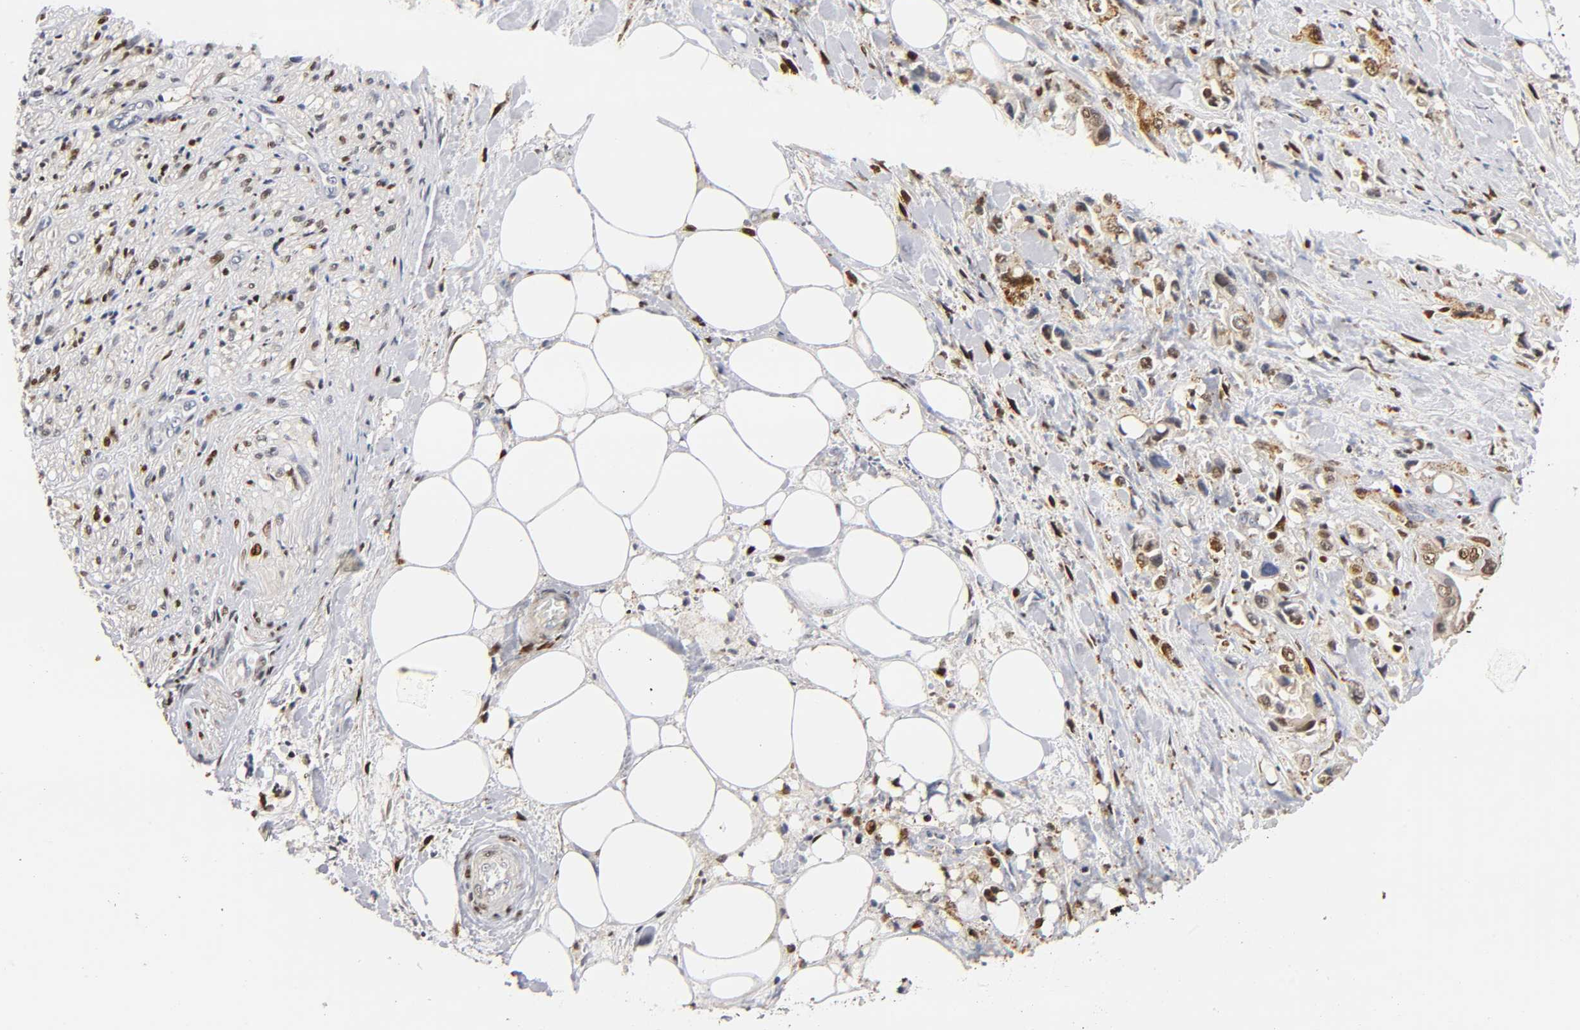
{"staining": {"intensity": "weak", "quantity": "25%-75%", "location": "nuclear"}, "tissue": "pancreatic cancer", "cell_type": "Tumor cells", "image_type": "cancer", "snomed": [{"axis": "morphology", "description": "Adenocarcinoma, NOS"}, {"axis": "topography", "description": "Pancreas"}], "caption": "Protein staining exhibits weak nuclear expression in approximately 25%-75% of tumor cells in pancreatic cancer.", "gene": "RUNX1", "patient": {"sex": "male", "age": 70}}